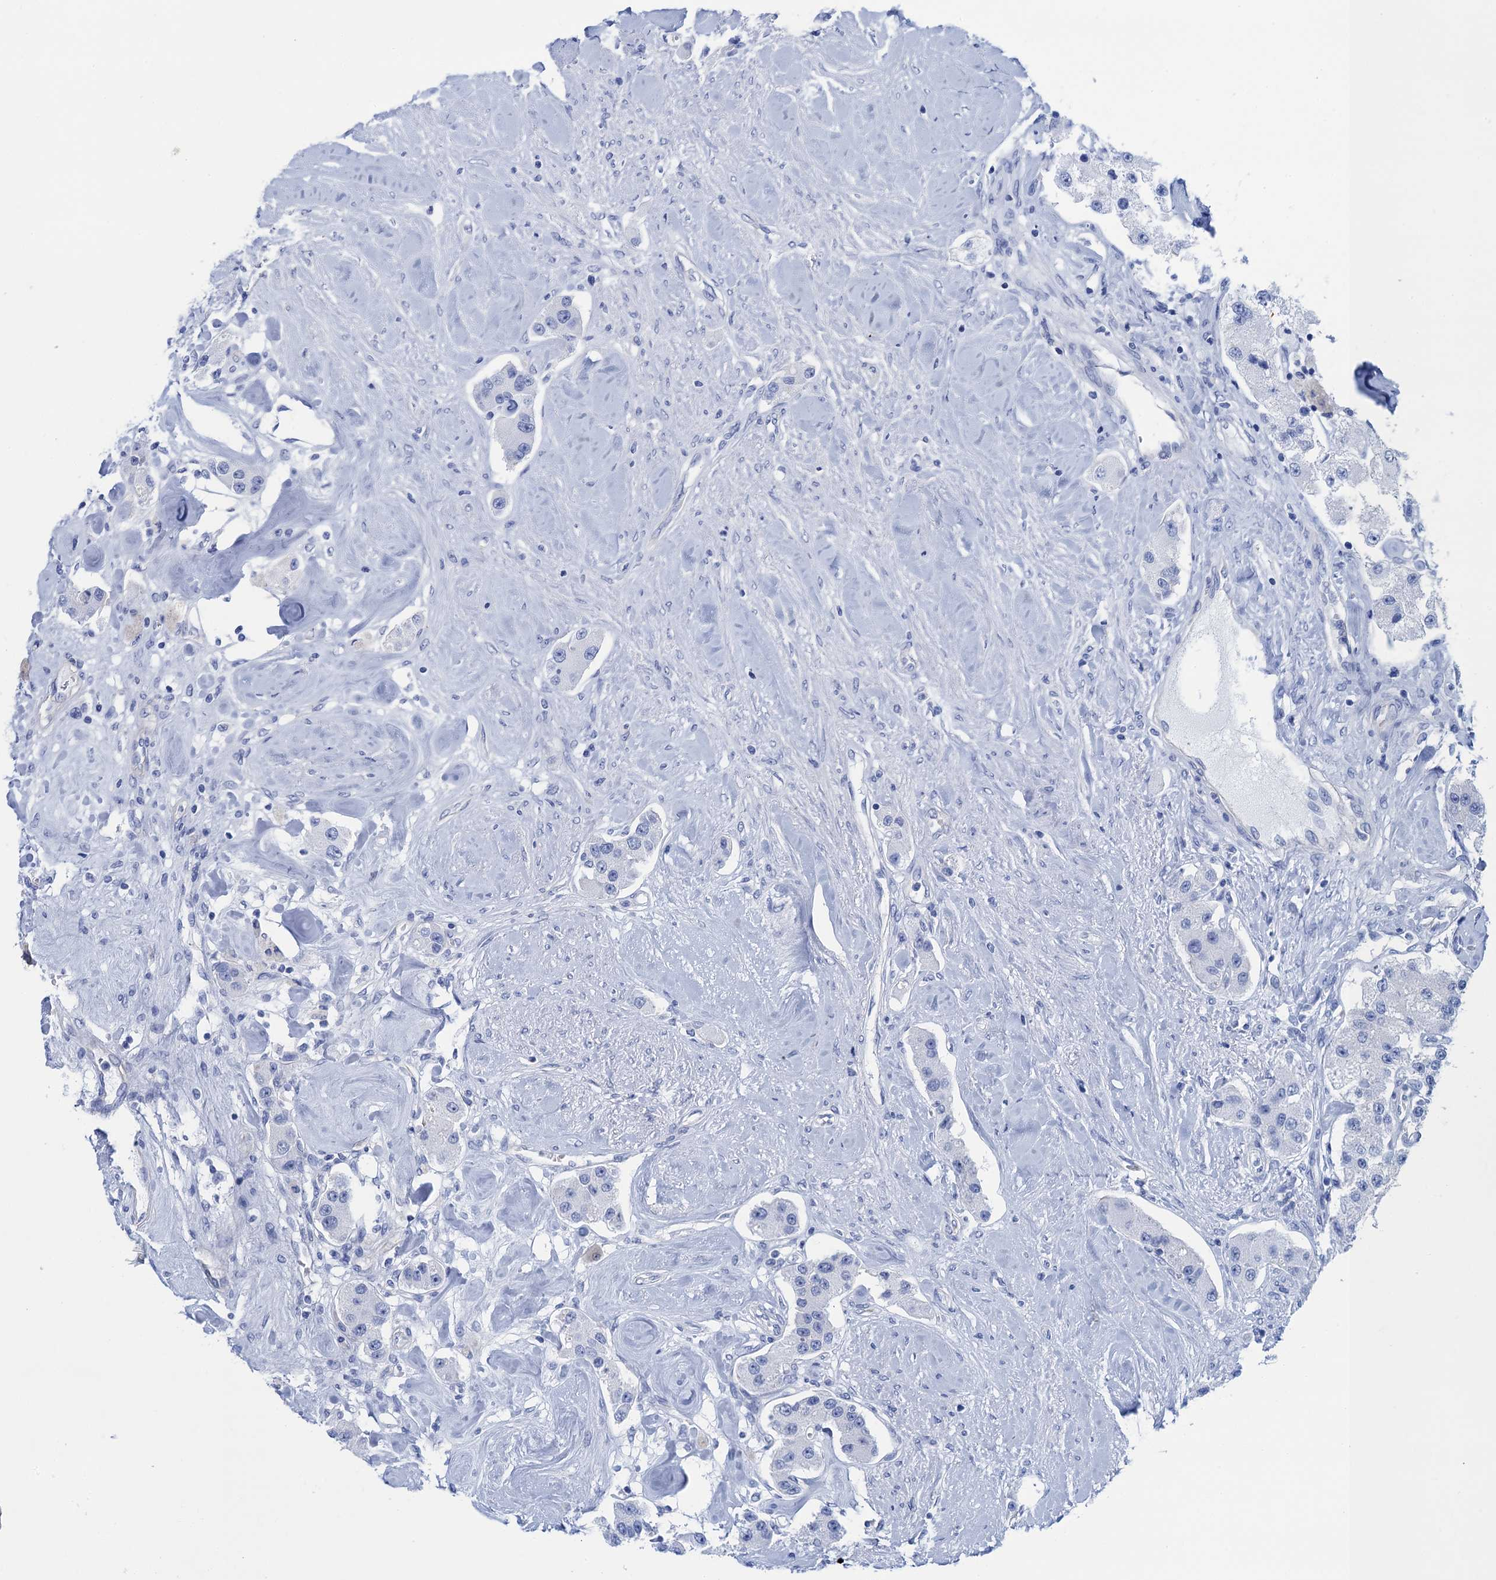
{"staining": {"intensity": "negative", "quantity": "none", "location": "none"}, "tissue": "carcinoid", "cell_type": "Tumor cells", "image_type": "cancer", "snomed": [{"axis": "morphology", "description": "Carcinoid, malignant, NOS"}, {"axis": "topography", "description": "Pancreas"}], "caption": "This is an IHC histopathology image of human malignant carcinoid. There is no expression in tumor cells.", "gene": "CALML5", "patient": {"sex": "male", "age": 41}}